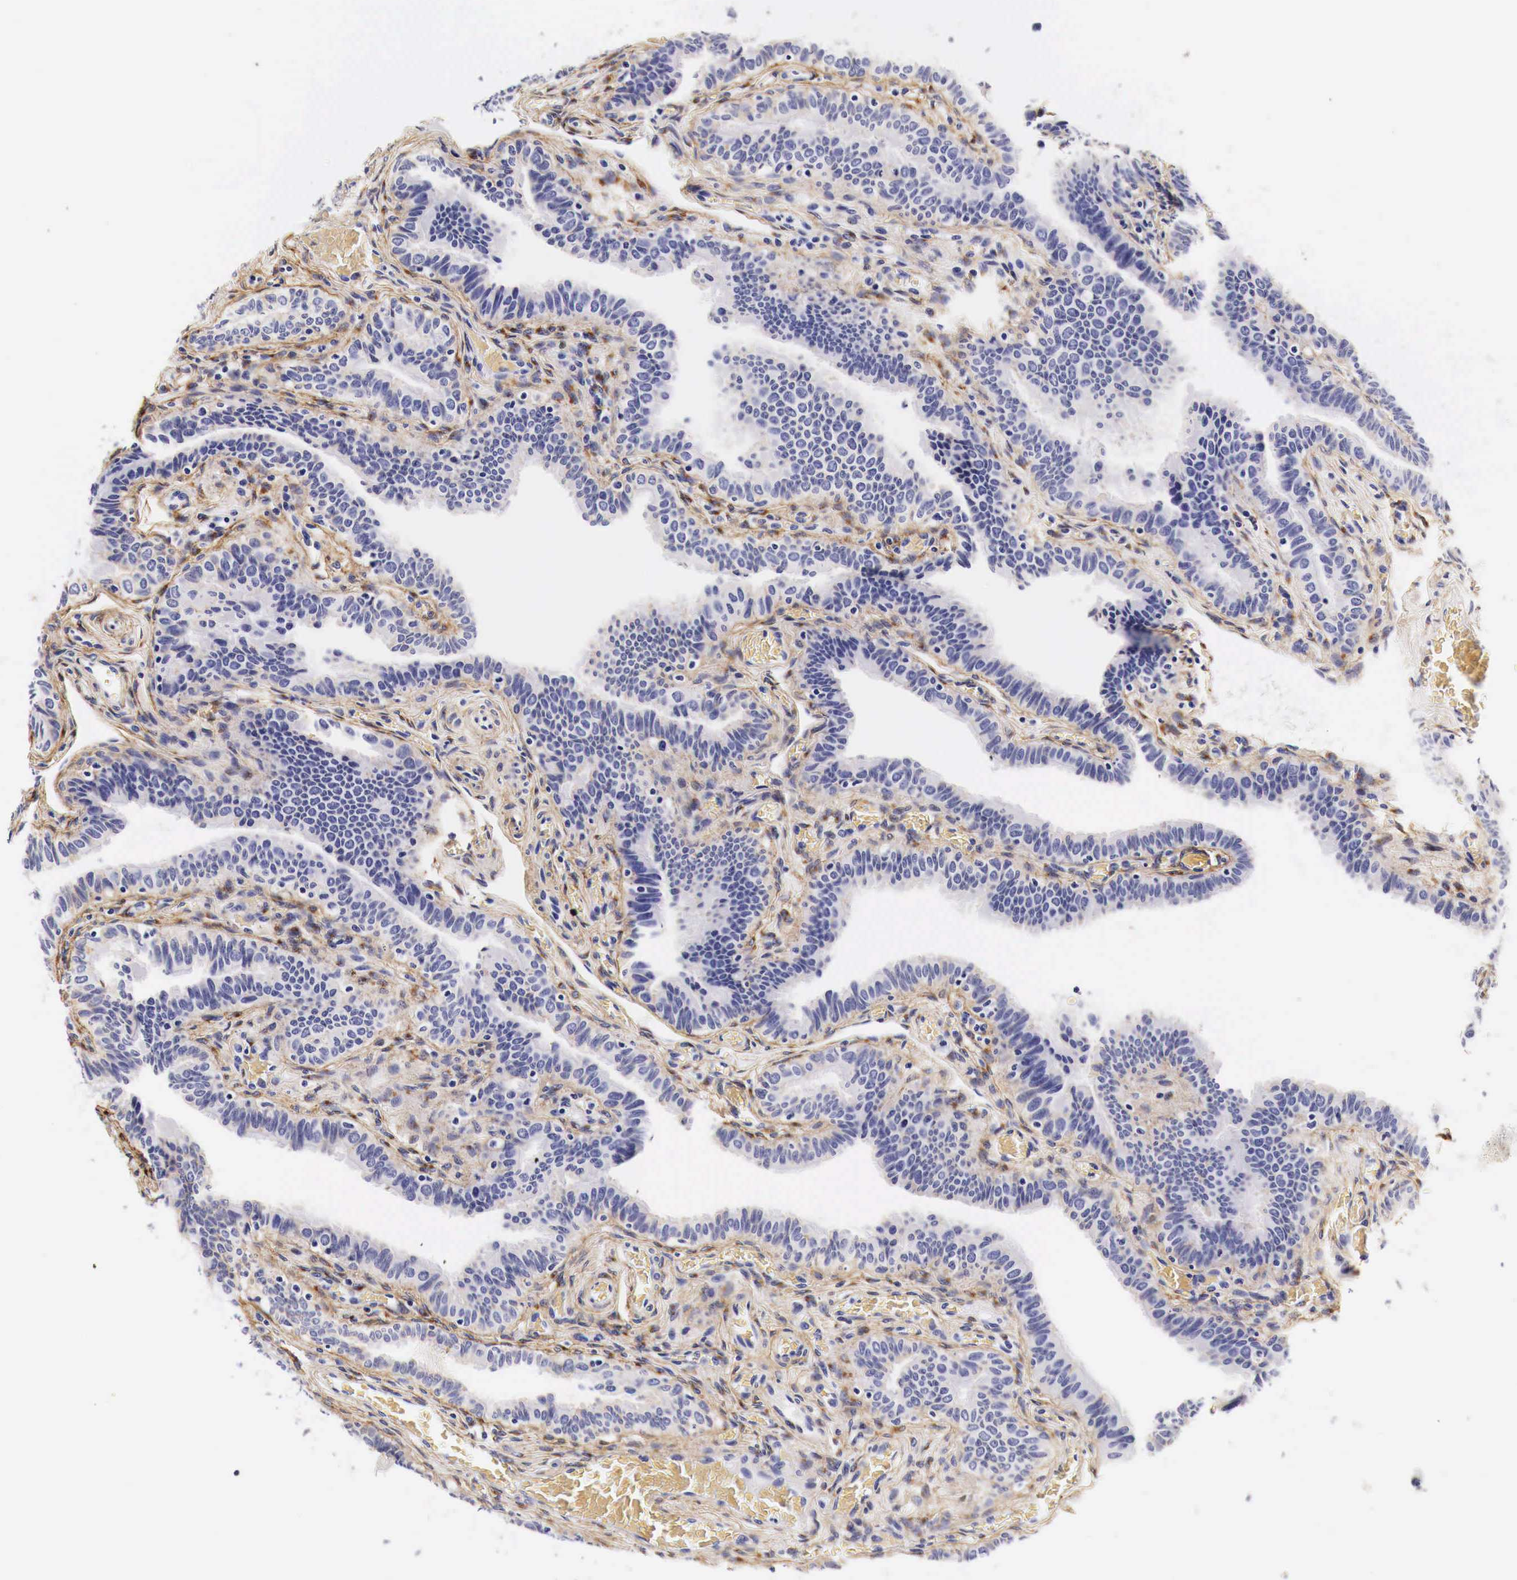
{"staining": {"intensity": "negative", "quantity": "none", "location": "none"}, "tissue": "fallopian tube", "cell_type": "Glandular cells", "image_type": "normal", "snomed": [{"axis": "morphology", "description": "Normal tissue, NOS"}, {"axis": "topography", "description": "Vagina"}, {"axis": "topography", "description": "Fallopian tube"}], "caption": "There is no significant expression in glandular cells of fallopian tube. (Stains: DAB immunohistochemistry with hematoxylin counter stain, Microscopy: brightfield microscopy at high magnification).", "gene": "EGFR", "patient": {"sex": "female", "age": 38}}